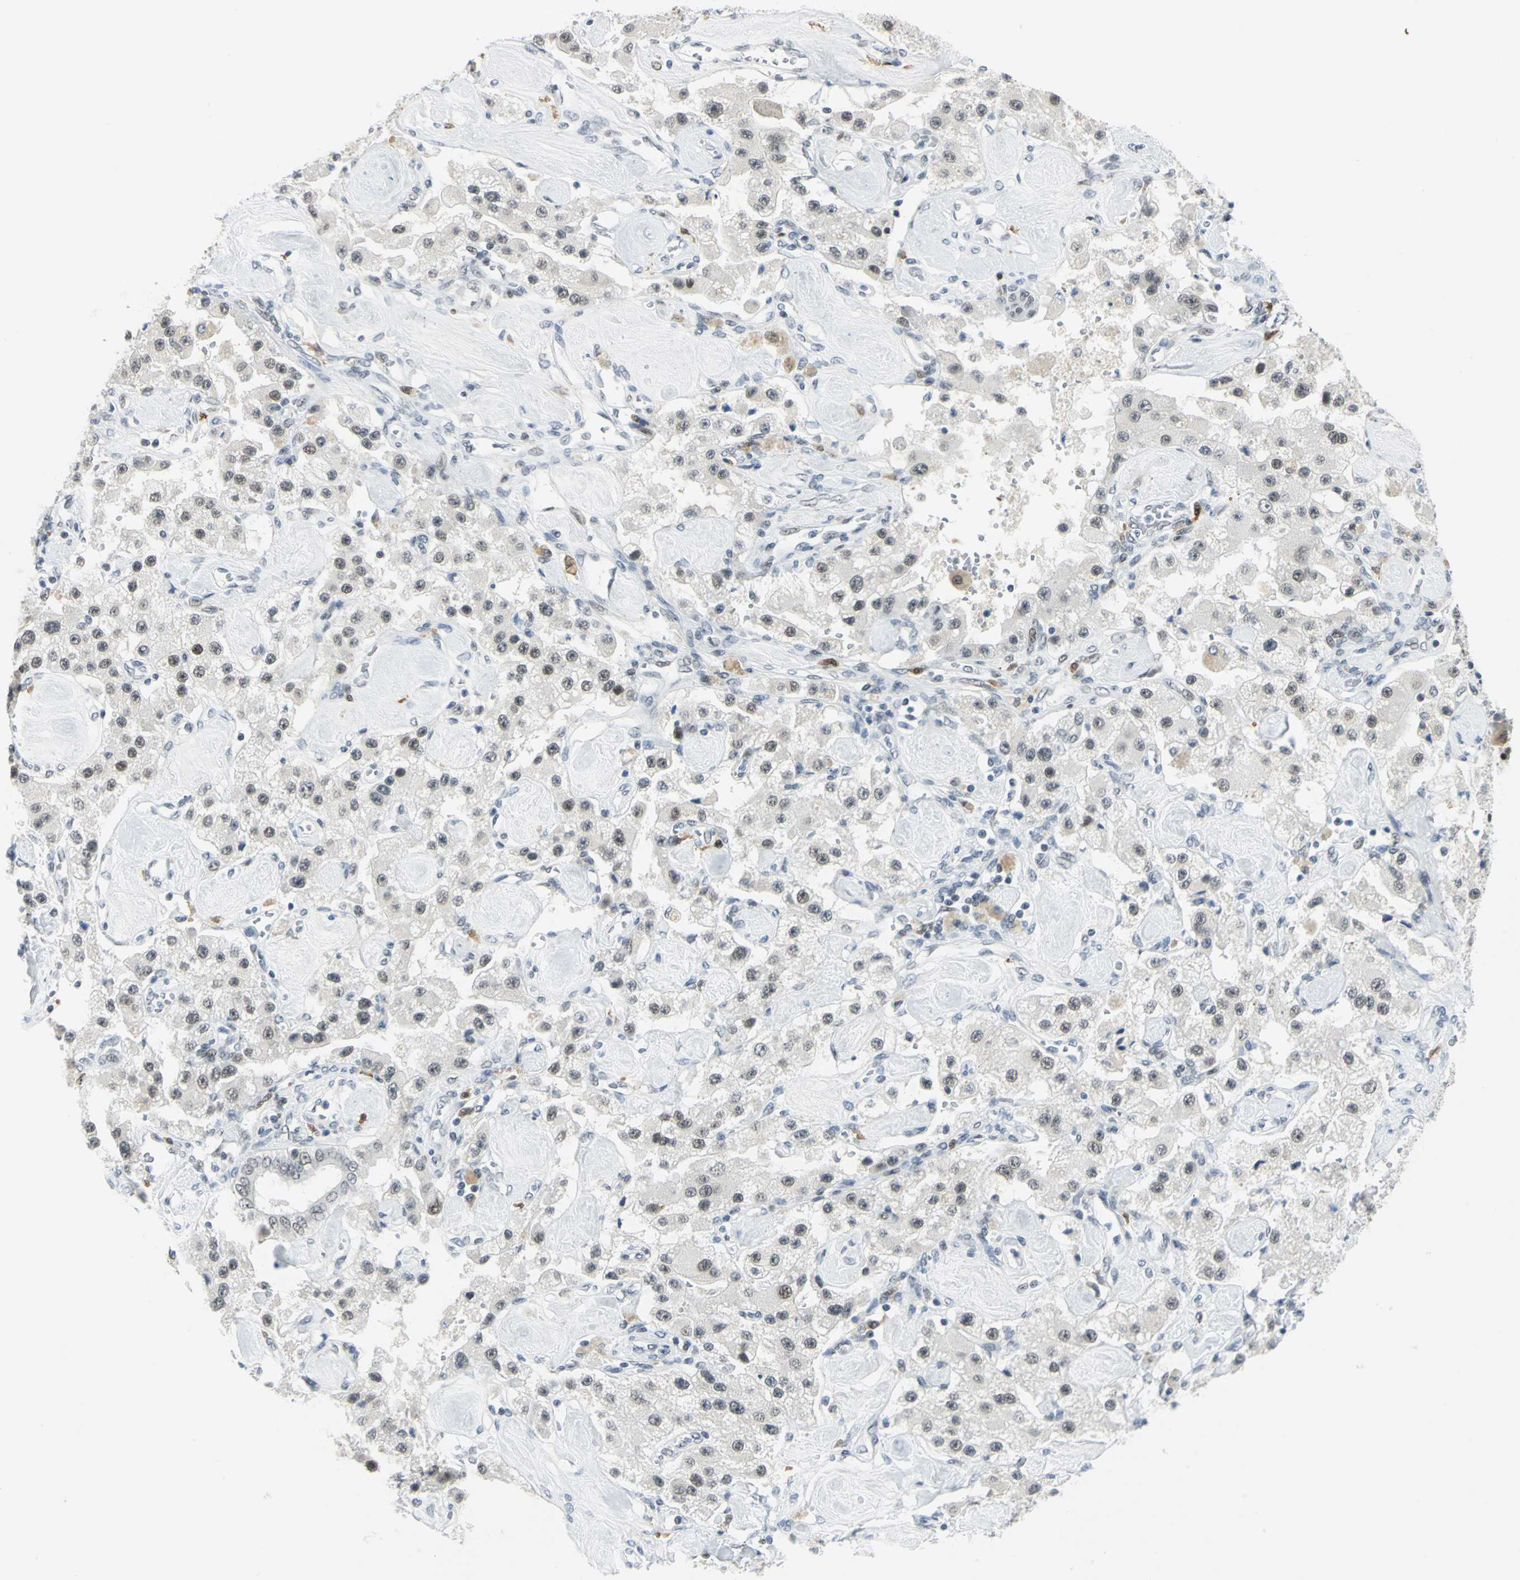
{"staining": {"intensity": "weak", "quantity": "<25%", "location": "nuclear"}, "tissue": "carcinoid", "cell_type": "Tumor cells", "image_type": "cancer", "snomed": [{"axis": "morphology", "description": "Carcinoid, malignant, NOS"}, {"axis": "topography", "description": "Pancreas"}], "caption": "DAB (3,3'-diaminobenzidine) immunohistochemical staining of carcinoid demonstrates no significant expression in tumor cells.", "gene": "MTMR10", "patient": {"sex": "male", "age": 41}}